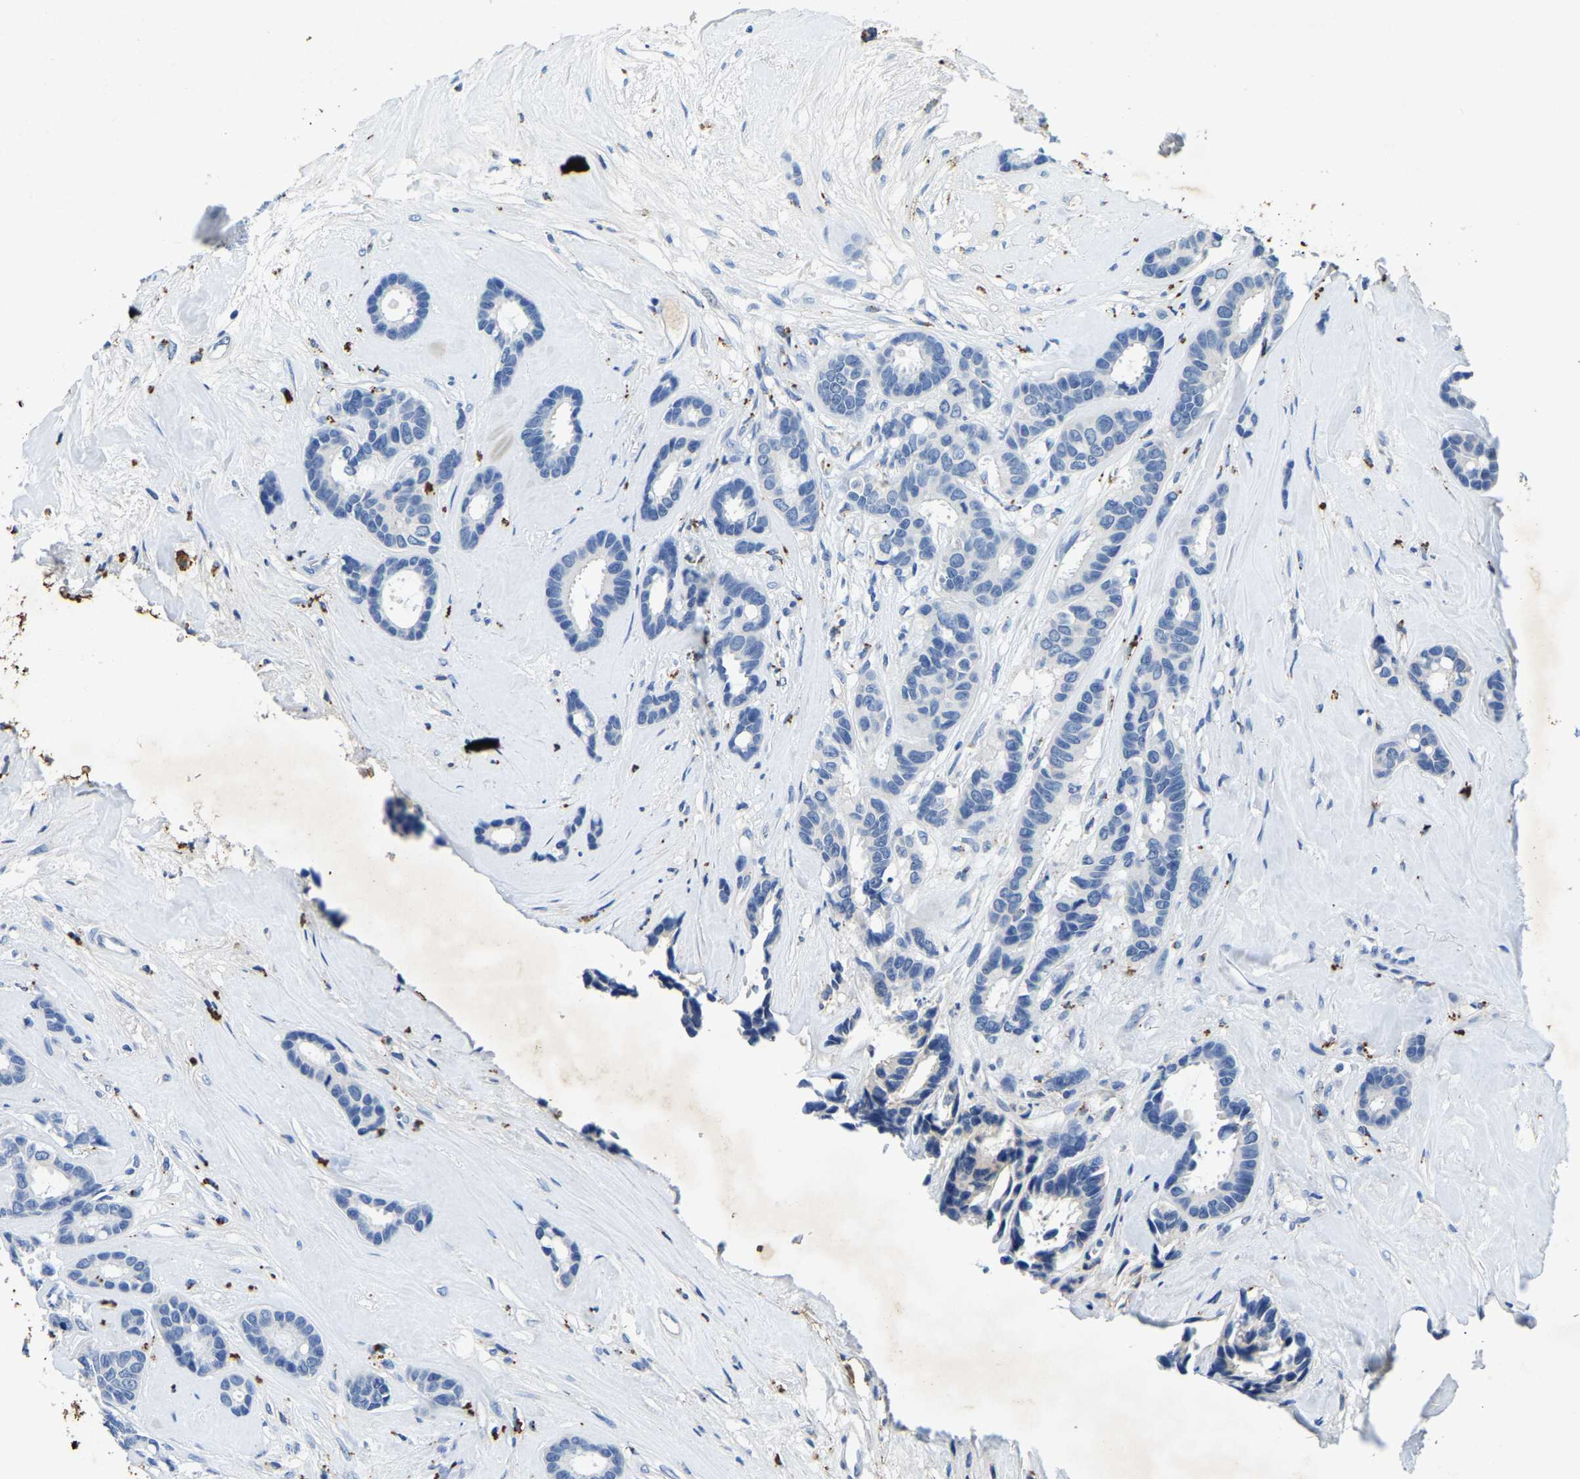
{"staining": {"intensity": "negative", "quantity": "none", "location": "none"}, "tissue": "breast cancer", "cell_type": "Tumor cells", "image_type": "cancer", "snomed": [{"axis": "morphology", "description": "Duct carcinoma"}, {"axis": "topography", "description": "Breast"}], "caption": "Immunohistochemistry (IHC) photomicrograph of breast cancer (invasive ductal carcinoma) stained for a protein (brown), which demonstrates no positivity in tumor cells.", "gene": "UBN2", "patient": {"sex": "female", "age": 87}}